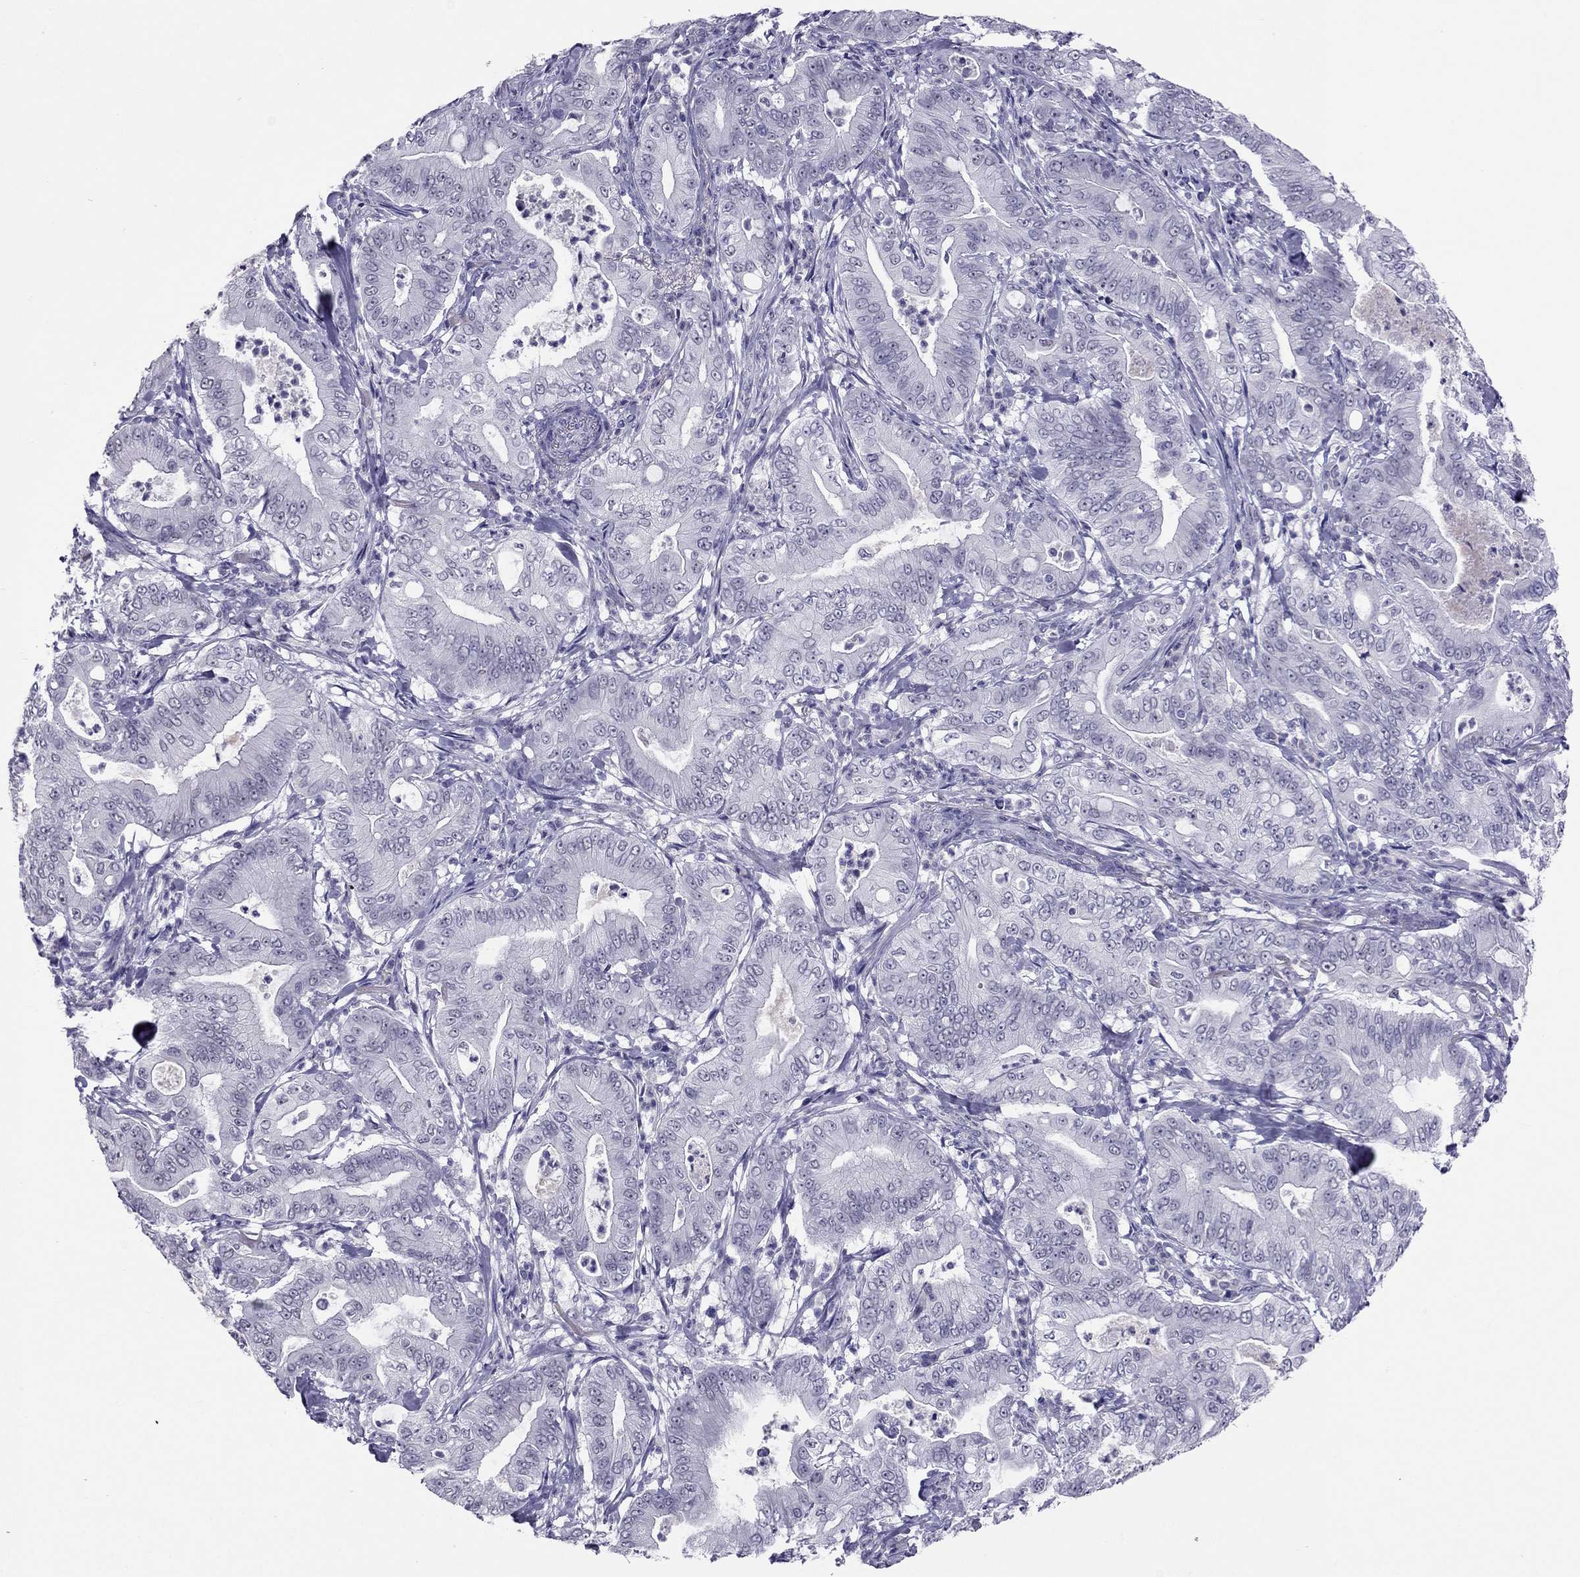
{"staining": {"intensity": "negative", "quantity": "none", "location": "none"}, "tissue": "pancreatic cancer", "cell_type": "Tumor cells", "image_type": "cancer", "snomed": [{"axis": "morphology", "description": "Adenocarcinoma, NOS"}, {"axis": "topography", "description": "Pancreas"}], "caption": "A high-resolution histopathology image shows immunohistochemistry staining of adenocarcinoma (pancreatic), which exhibits no significant positivity in tumor cells. The staining is performed using DAB brown chromogen with nuclei counter-stained in using hematoxylin.", "gene": "CROCC2", "patient": {"sex": "male", "age": 71}}